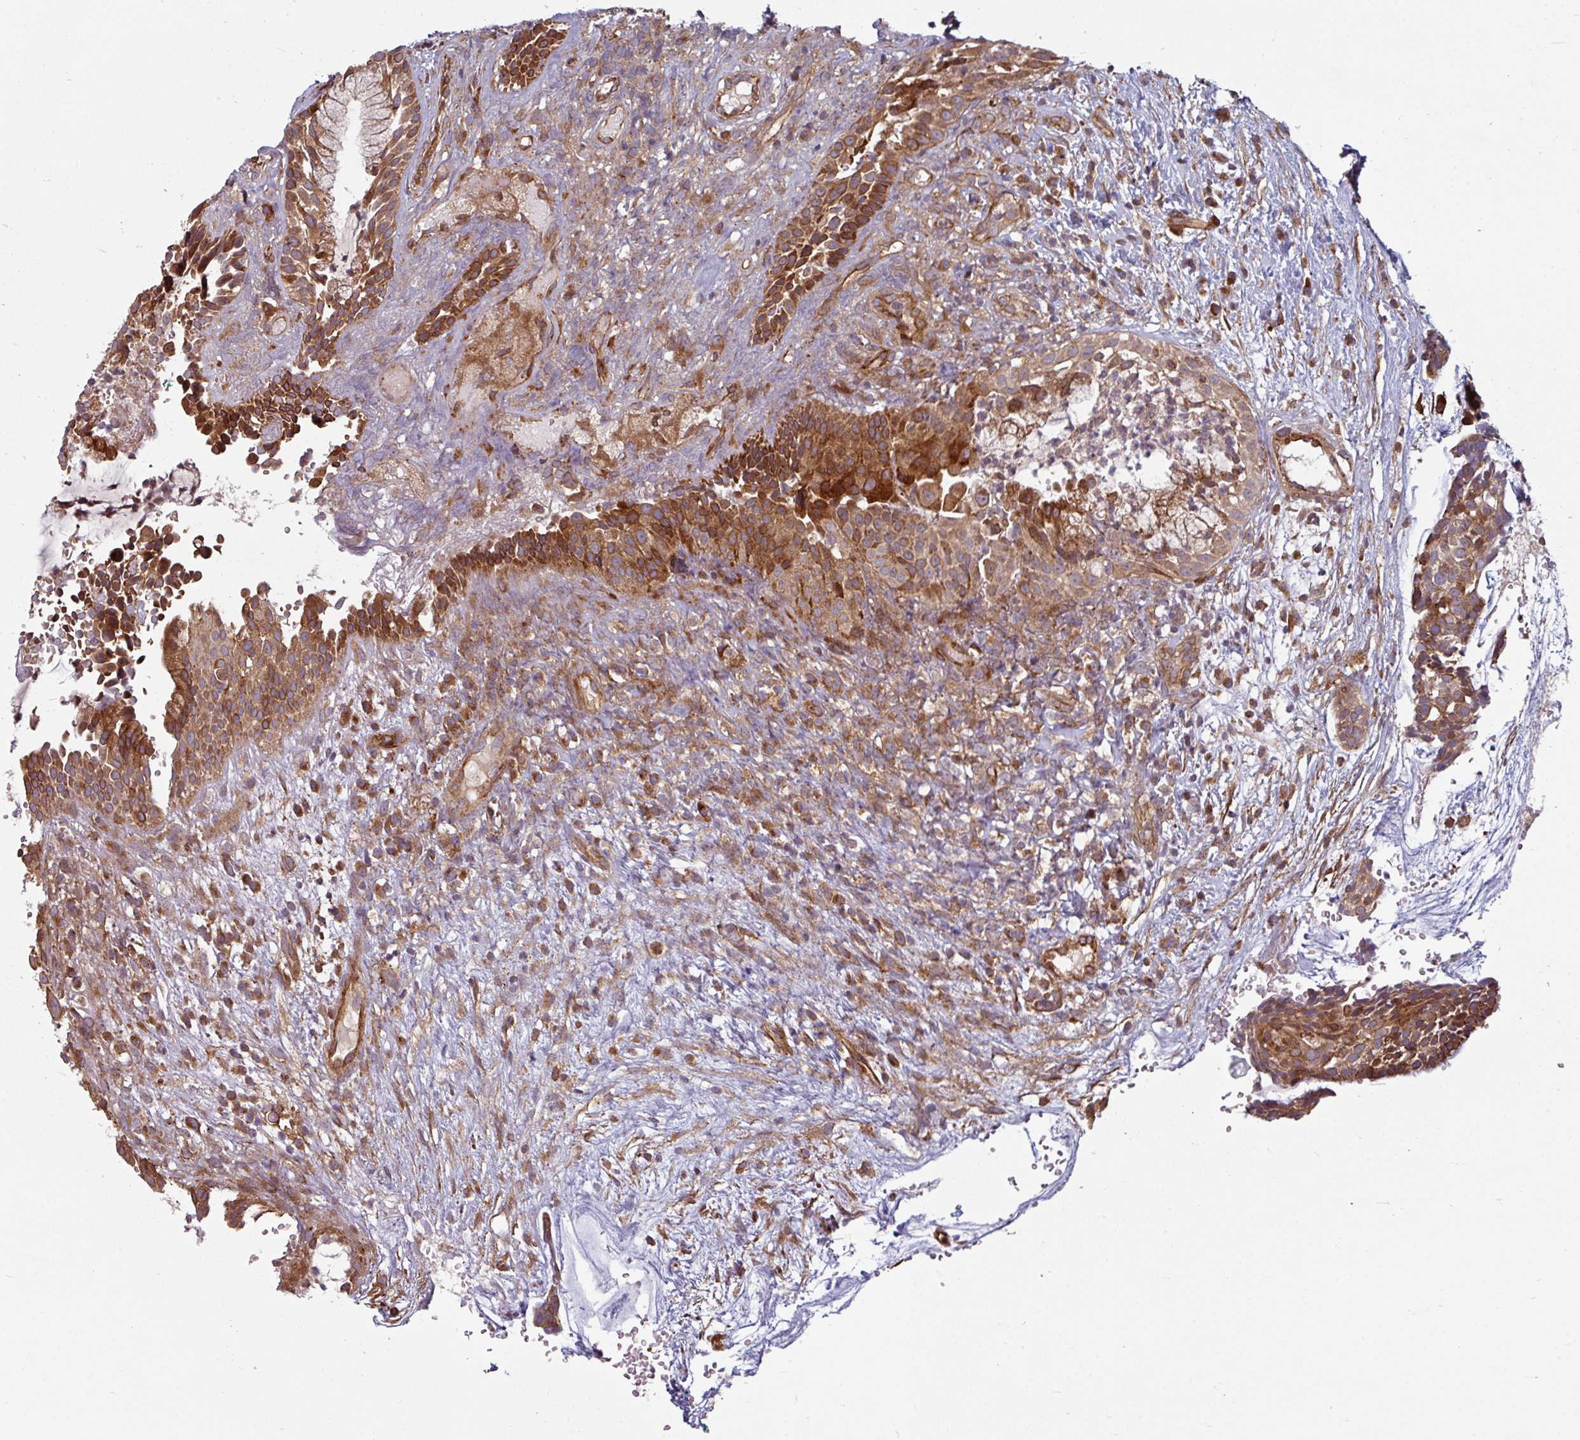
{"staining": {"intensity": "moderate", "quantity": ">75%", "location": "cytoplasmic/membranous"}, "tissue": "head and neck cancer", "cell_type": "Tumor cells", "image_type": "cancer", "snomed": [{"axis": "morphology", "description": "Adenocarcinoma, NOS"}, {"axis": "topography", "description": "Subcutis"}, {"axis": "topography", "description": "Head-Neck"}], "caption": "The photomicrograph reveals staining of head and neck adenocarcinoma, revealing moderate cytoplasmic/membranous protein expression (brown color) within tumor cells.", "gene": "RAB5A", "patient": {"sex": "female", "age": 73}}